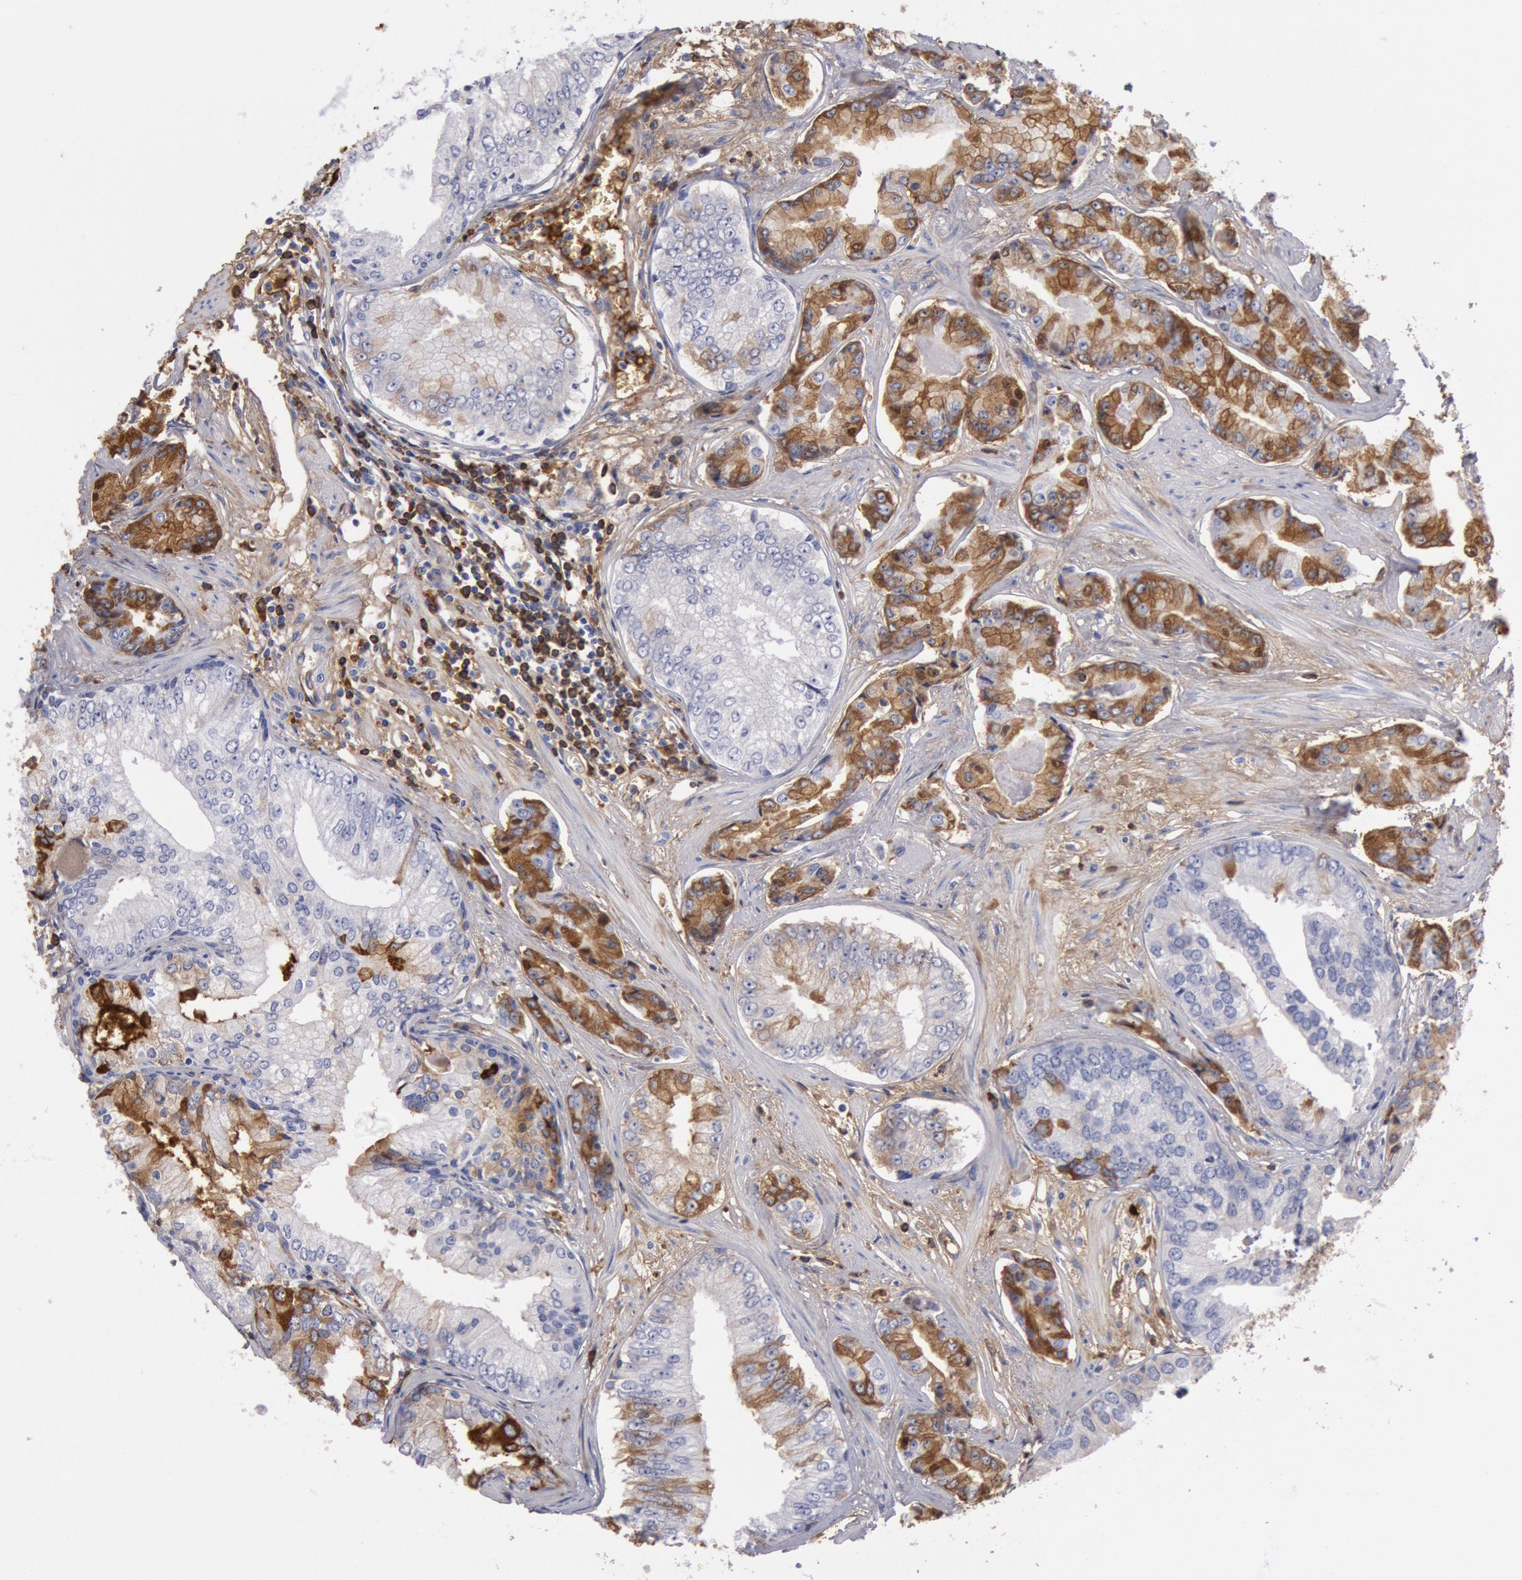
{"staining": {"intensity": "moderate", "quantity": "<25%", "location": "cytoplasmic/membranous"}, "tissue": "prostate cancer", "cell_type": "Tumor cells", "image_type": "cancer", "snomed": [{"axis": "morphology", "description": "Adenocarcinoma, High grade"}, {"axis": "topography", "description": "Prostate"}], "caption": "IHC histopathology image of adenocarcinoma (high-grade) (prostate) stained for a protein (brown), which displays low levels of moderate cytoplasmic/membranous staining in about <25% of tumor cells.", "gene": "IGHA1", "patient": {"sex": "male", "age": 56}}